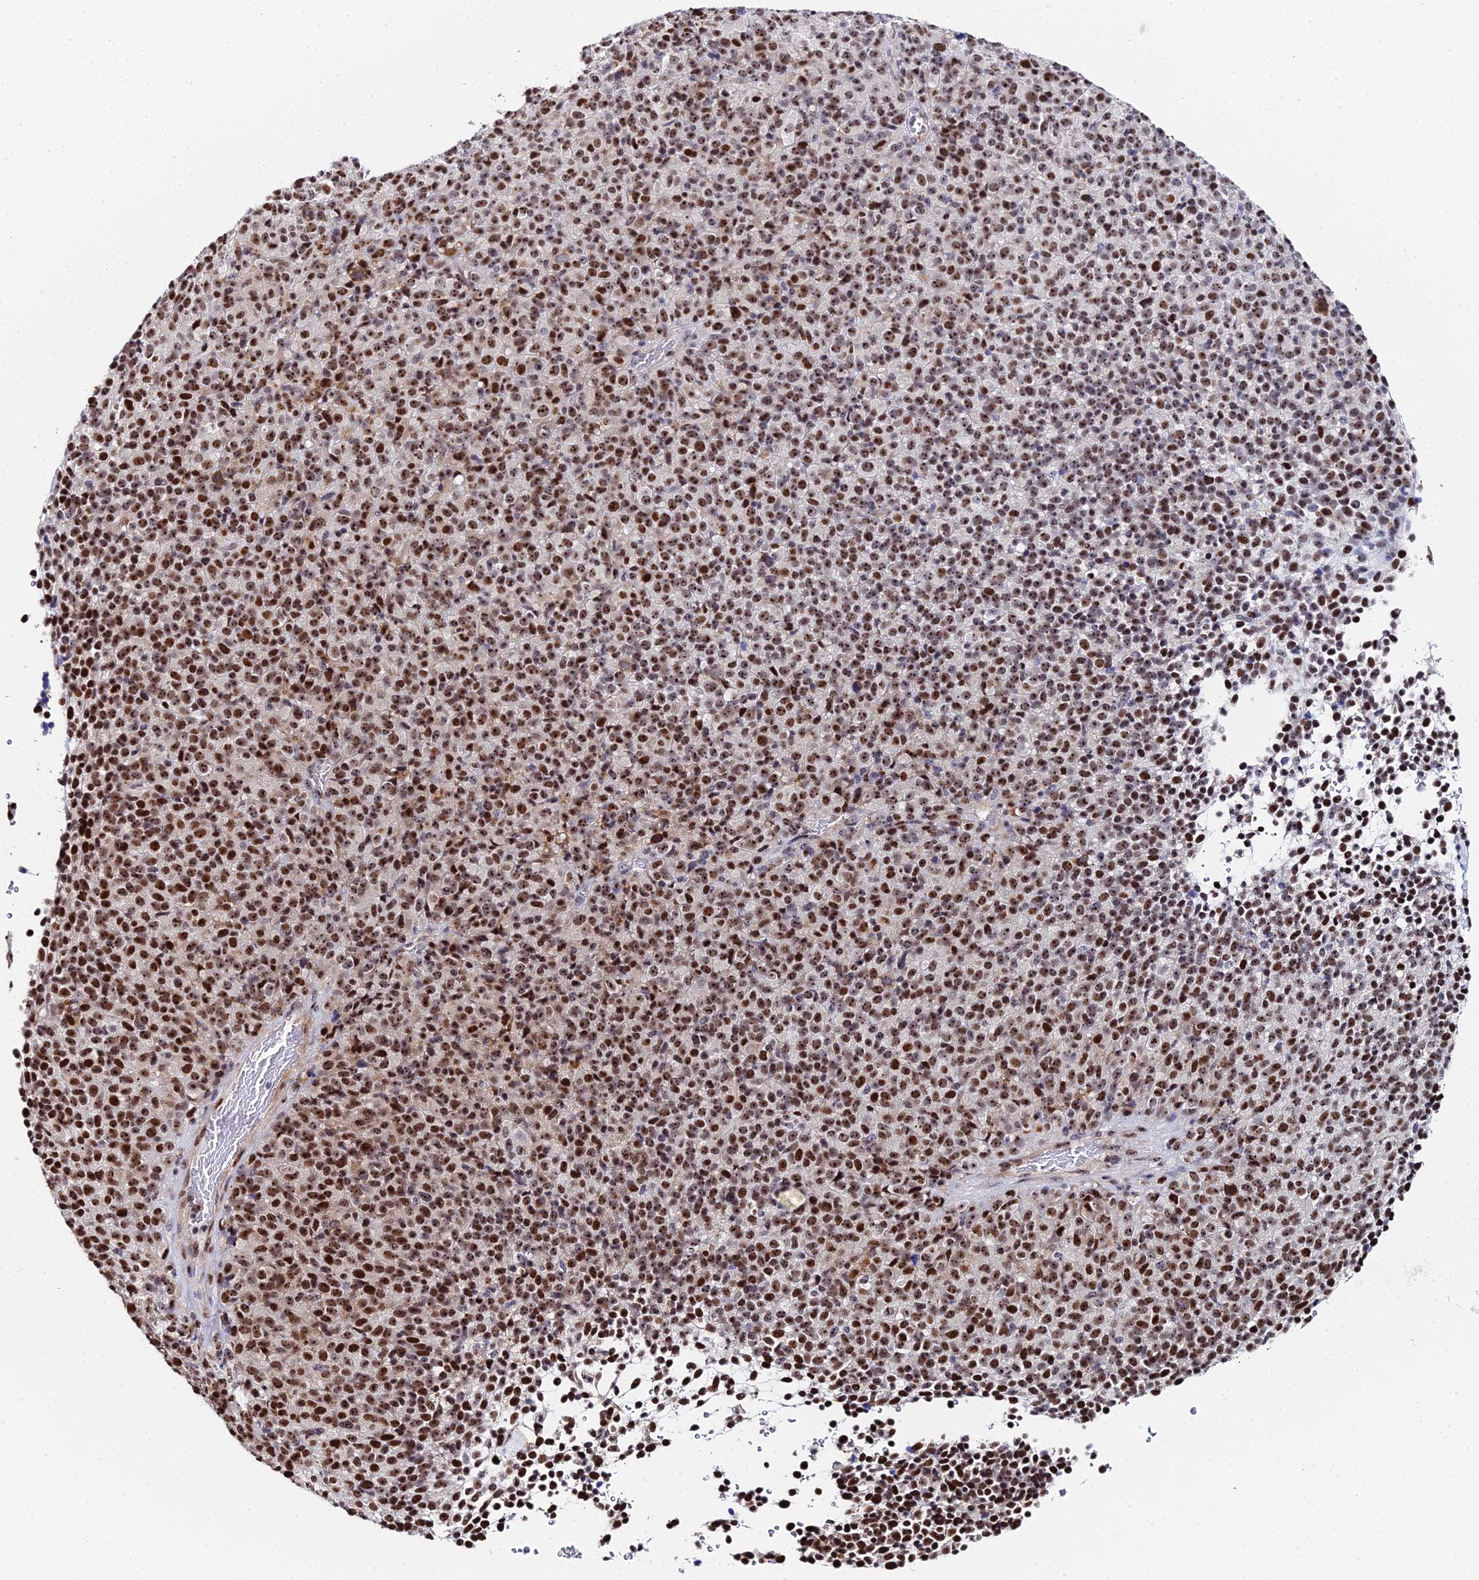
{"staining": {"intensity": "strong", "quantity": ">75%", "location": "nuclear"}, "tissue": "melanoma", "cell_type": "Tumor cells", "image_type": "cancer", "snomed": [{"axis": "morphology", "description": "Malignant melanoma, Metastatic site"}, {"axis": "topography", "description": "Brain"}], "caption": "Strong nuclear expression for a protein is present in about >75% of tumor cells of malignant melanoma (metastatic site) using immunohistochemistry.", "gene": "TIFA", "patient": {"sex": "female", "age": 56}}